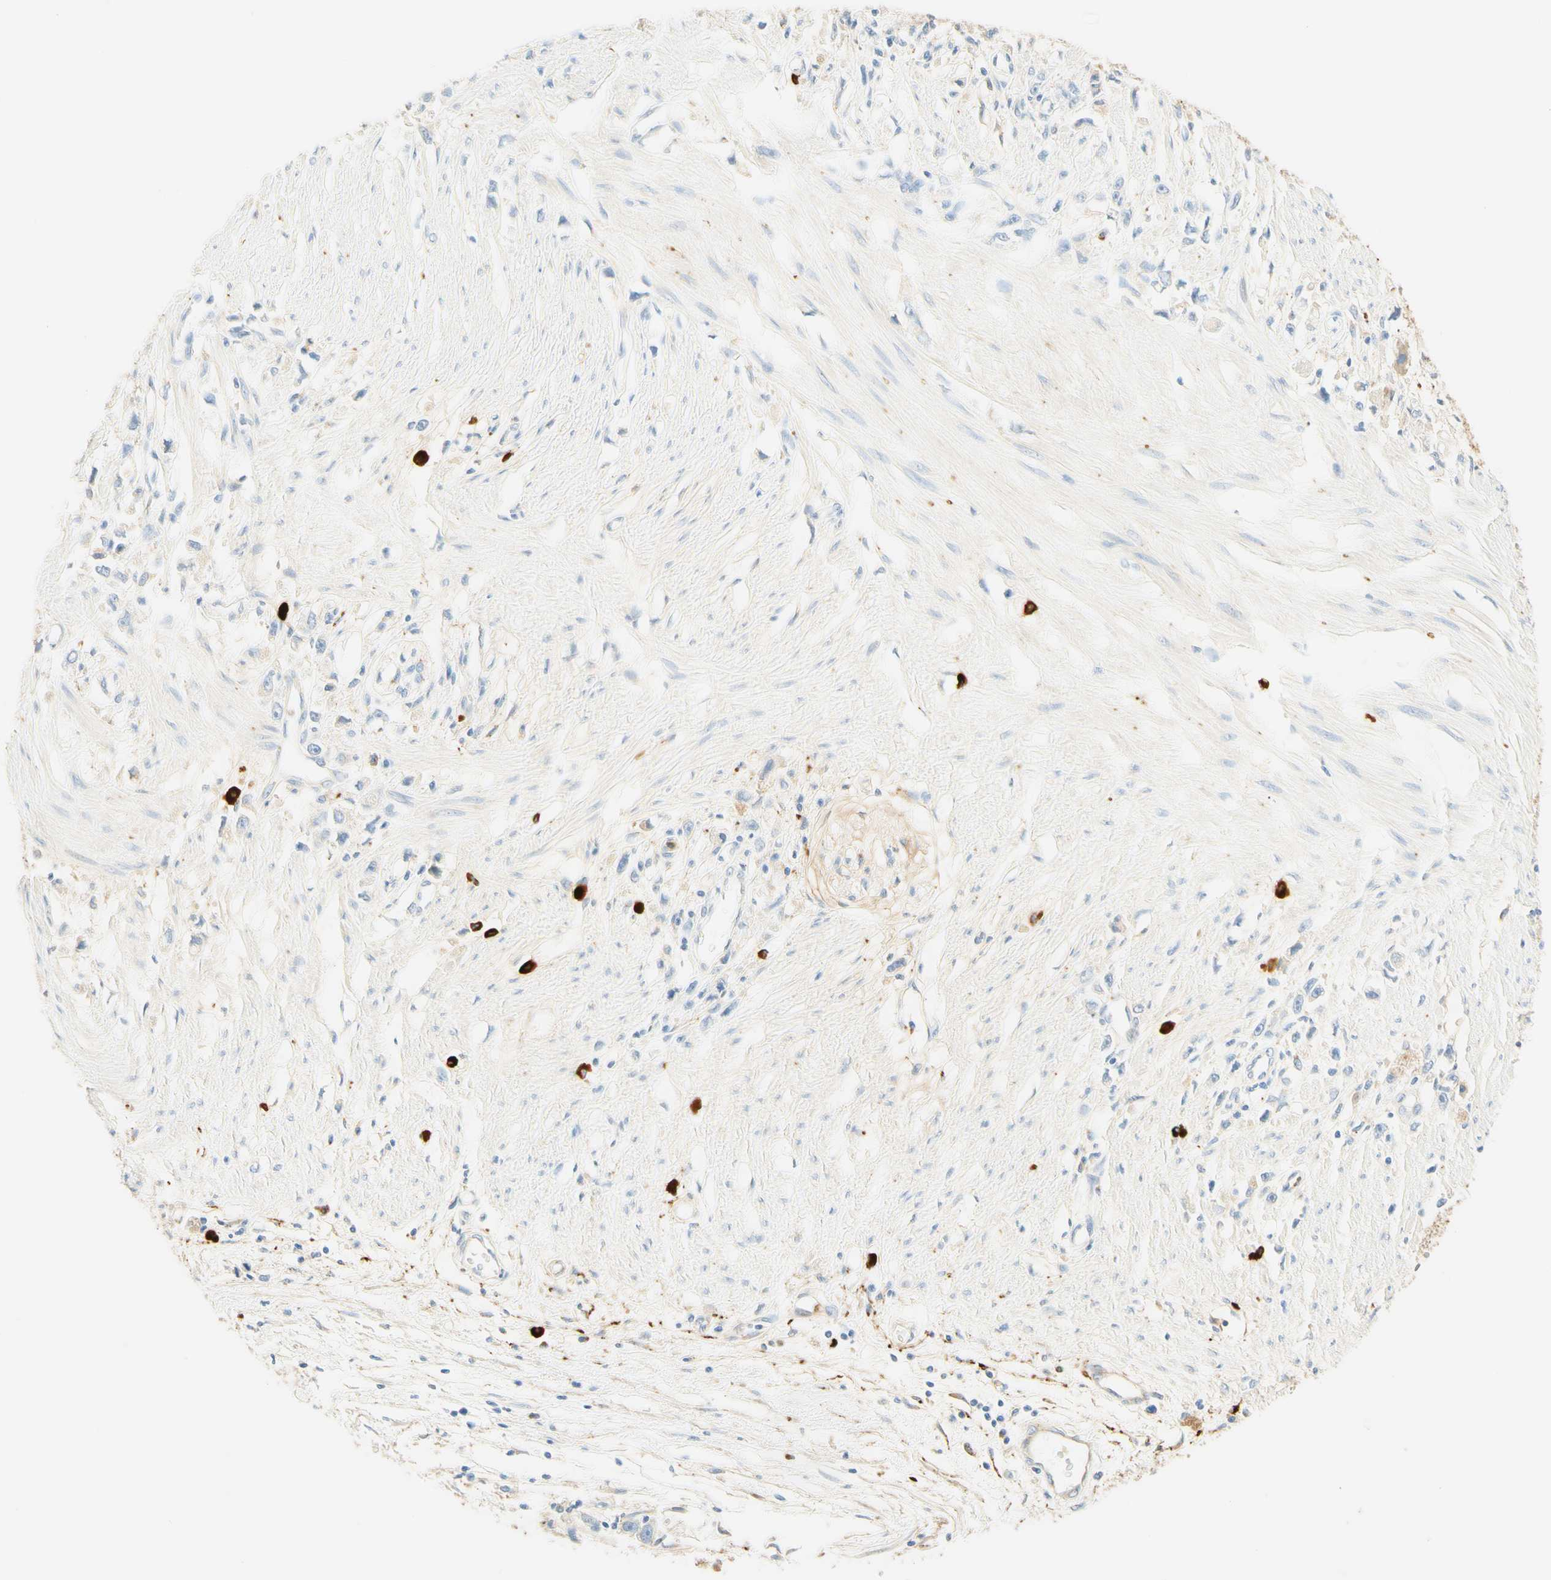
{"staining": {"intensity": "negative", "quantity": "none", "location": "none"}, "tissue": "stomach cancer", "cell_type": "Tumor cells", "image_type": "cancer", "snomed": [{"axis": "morphology", "description": "Adenocarcinoma, NOS"}, {"axis": "topography", "description": "Stomach"}], "caption": "Immunohistochemistry (IHC) photomicrograph of stomach cancer (adenocarcinoma) stained for a protein (brown), which demonstrates no positivity in tumor cells.", "gene": "CD63", "patient": {"sex": "female", "age": 59}}